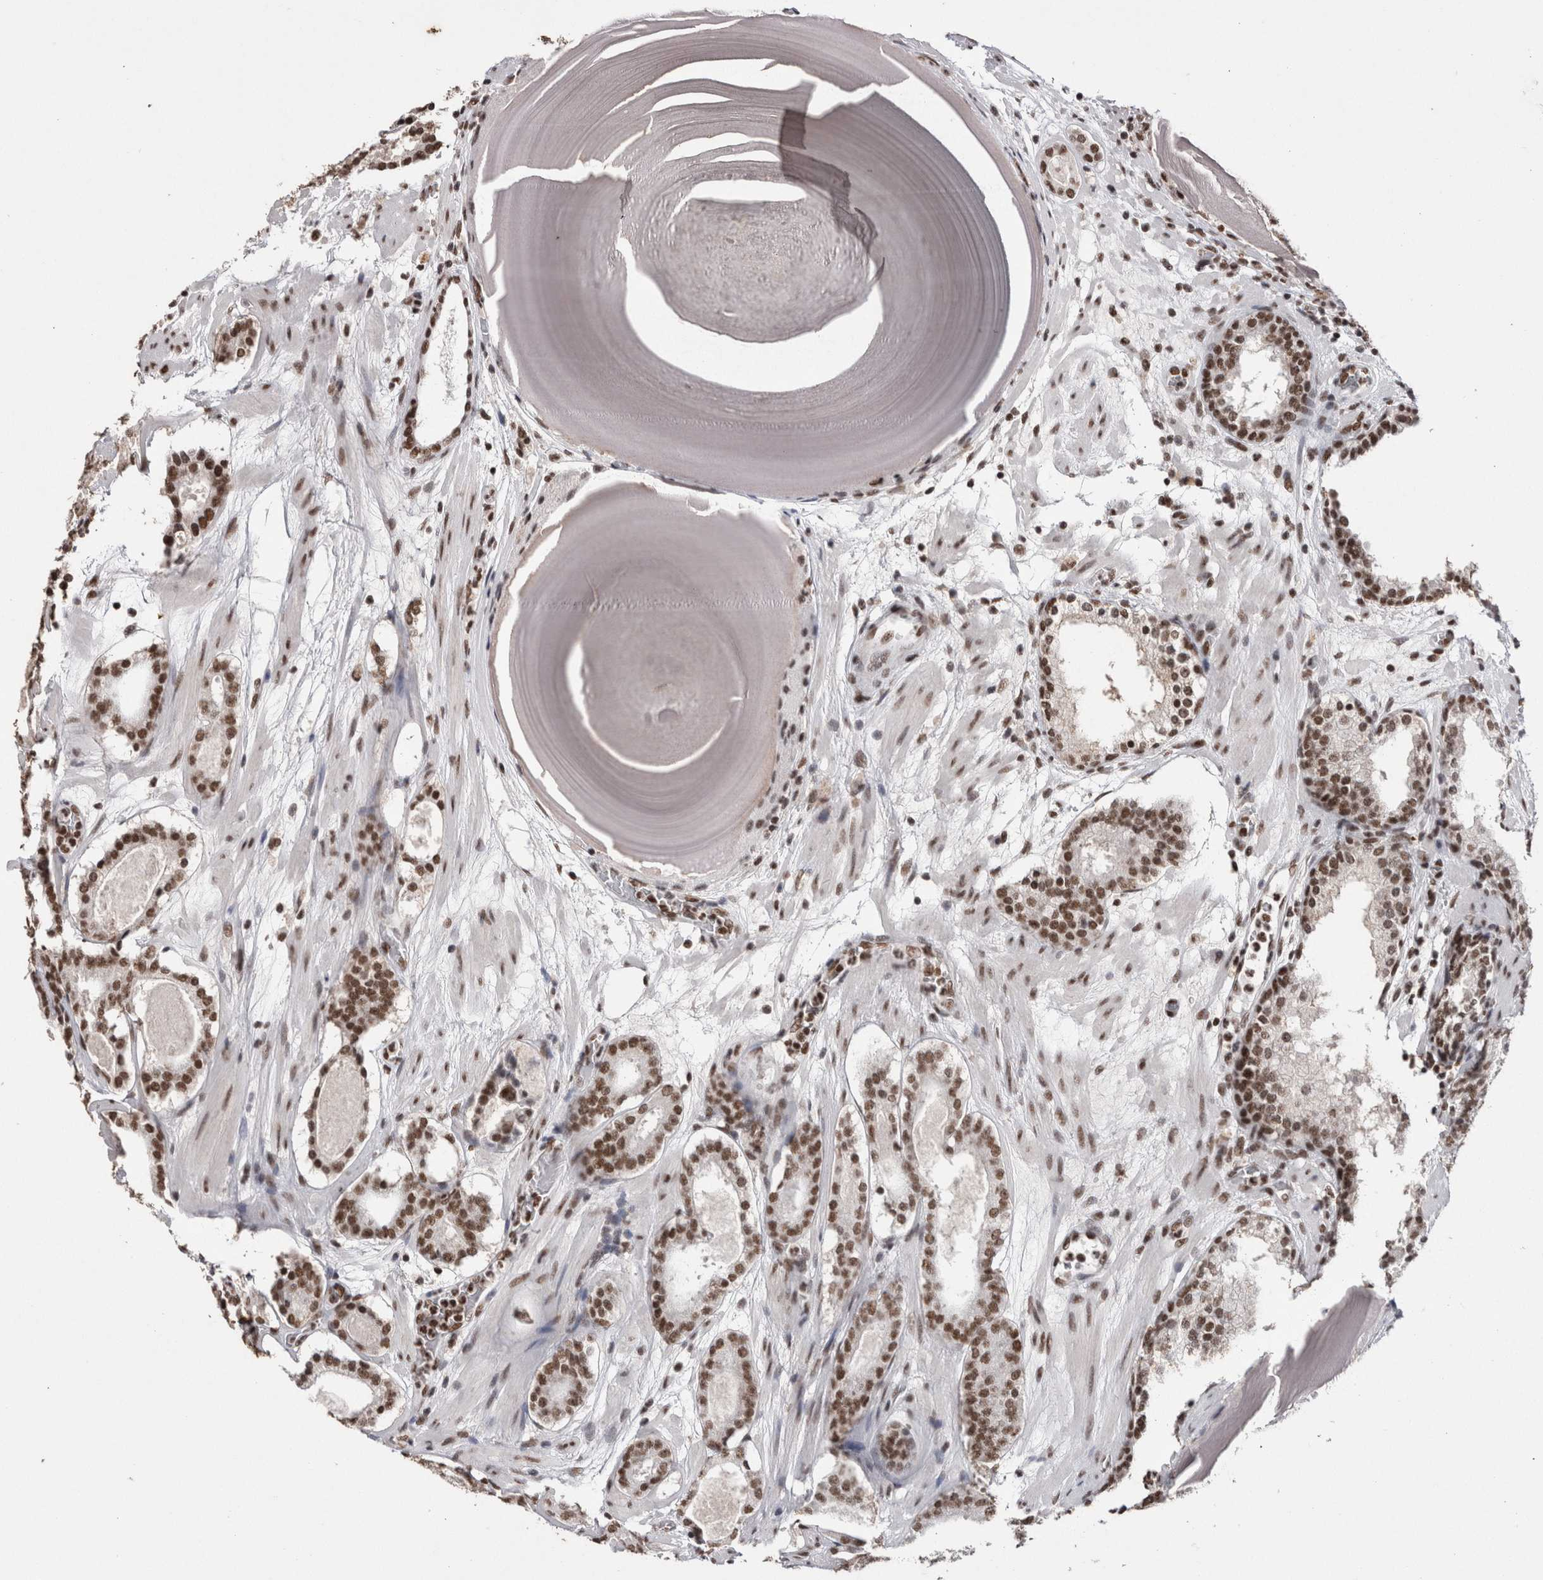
{"staining": {"intensity": "strong", "quantity": ">75%", "location": "nuclear"}, "tissue": "prostate cancer", "cell_type": "Tumor cells", "image_type": "cancer", "snomed": [{"axis": "morphology", "description": "Adenocarcinoma, Low grade"}, {"axis": "topography", "description": "Prostate"}], "caption": "IHC image of neoplastic tissue: human prostate cancer stained using immunohistochemistry shows high levels of strong protein expression localized specifically in the nuclear of tumor cells, appearing as a nuclear brown color.", "gene": "SMC1A", "patient": {"sex": "male", "age": 69}}